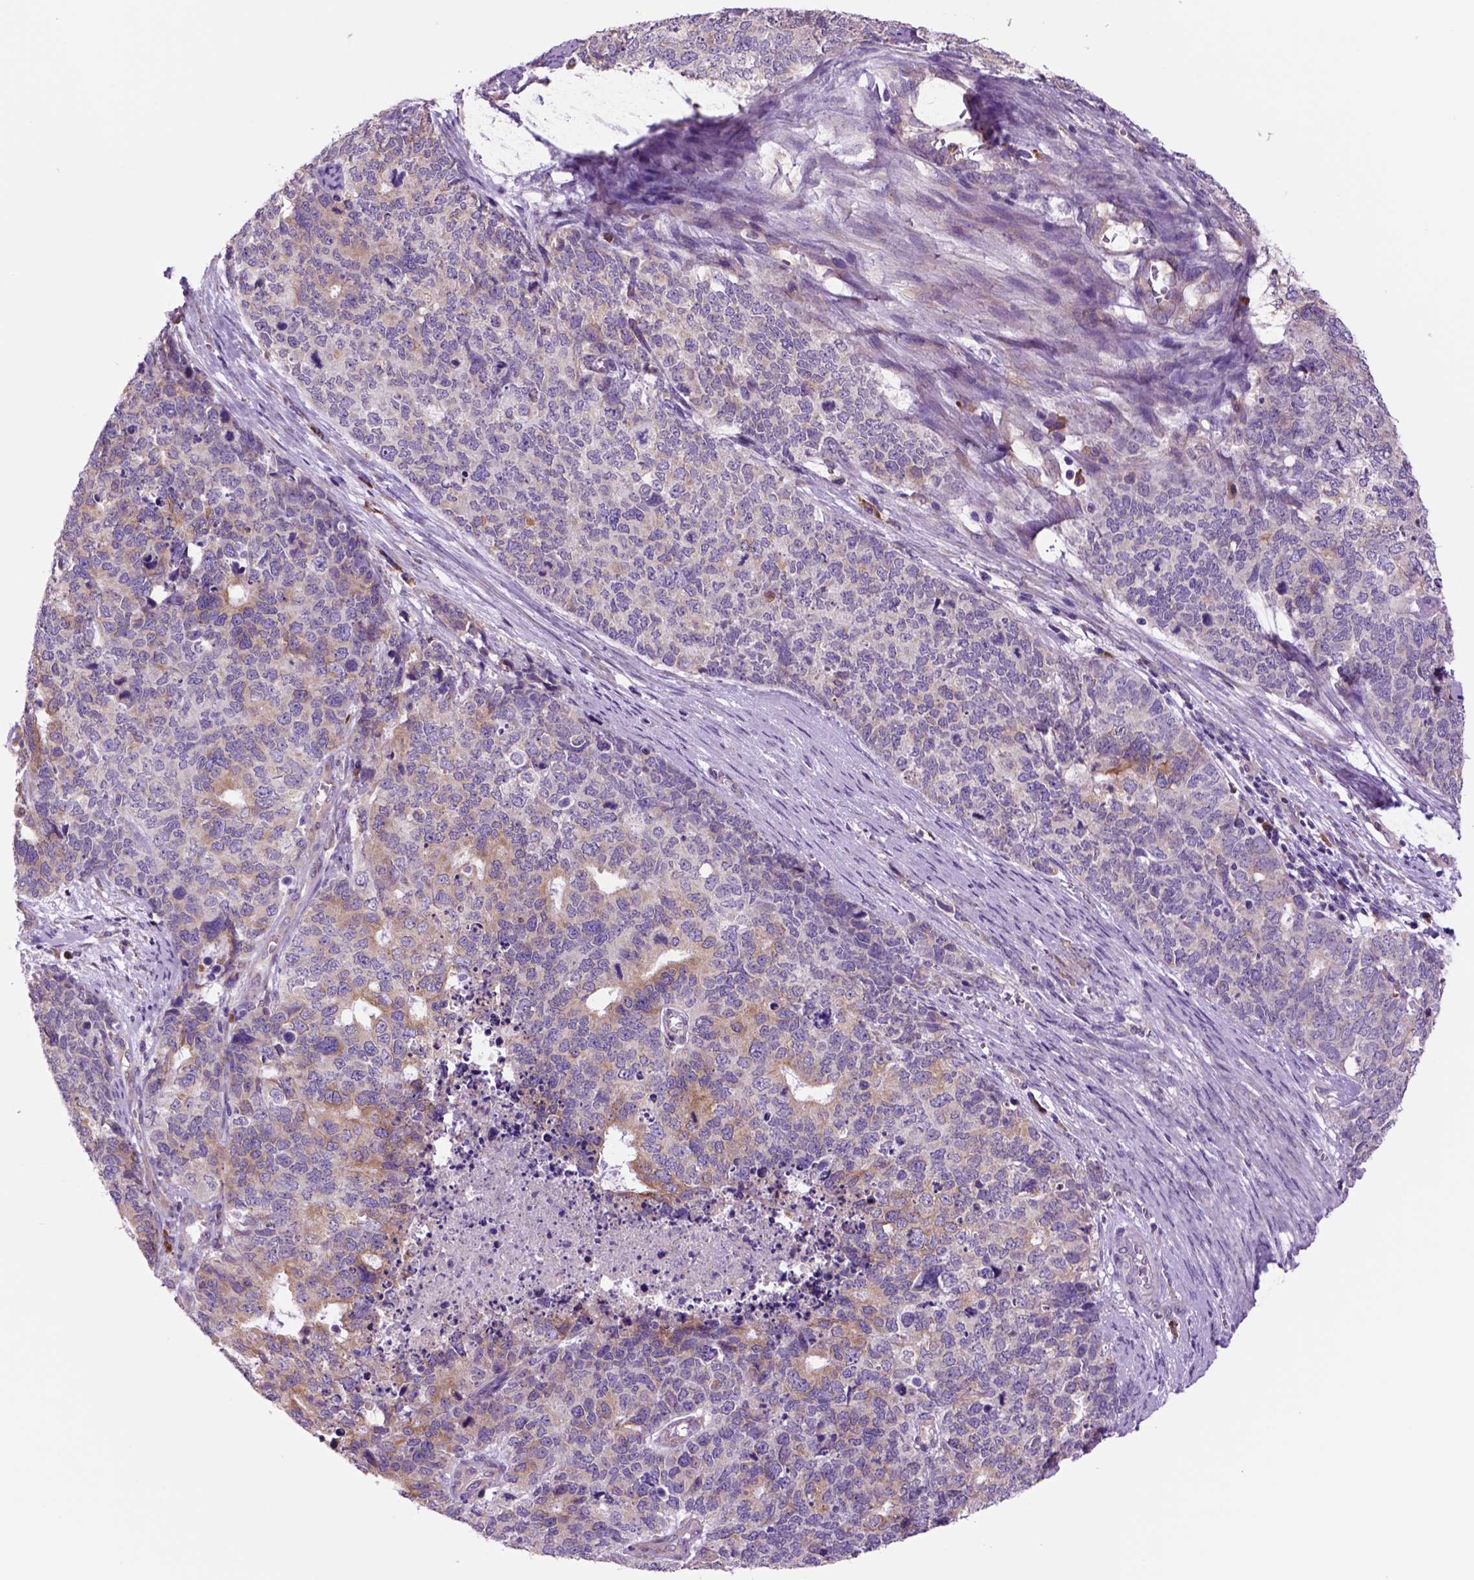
{"staining": {"intensity": "moderate", "quantity": "<25%", "location": "cytoplasmic/membranous"}, "tissue": "cervical cancer", "cell_type": "Tumor cells", "image_type": "cancer", "snomed": [{"axis": "morphology", "description": "Squamous cell carcinoma, NOS"}, {"axis": "topography", "description": "Cervix"}], "caption": "About <25% of tumor cells in human squamous cell carcinoma (cervical) reveal moderate cytoplasmic/membranous protein staining as visualized by brown immunohistochemical staining.", "gene": "PIAS3", "patient": {"sex": "female", "age": 63}}